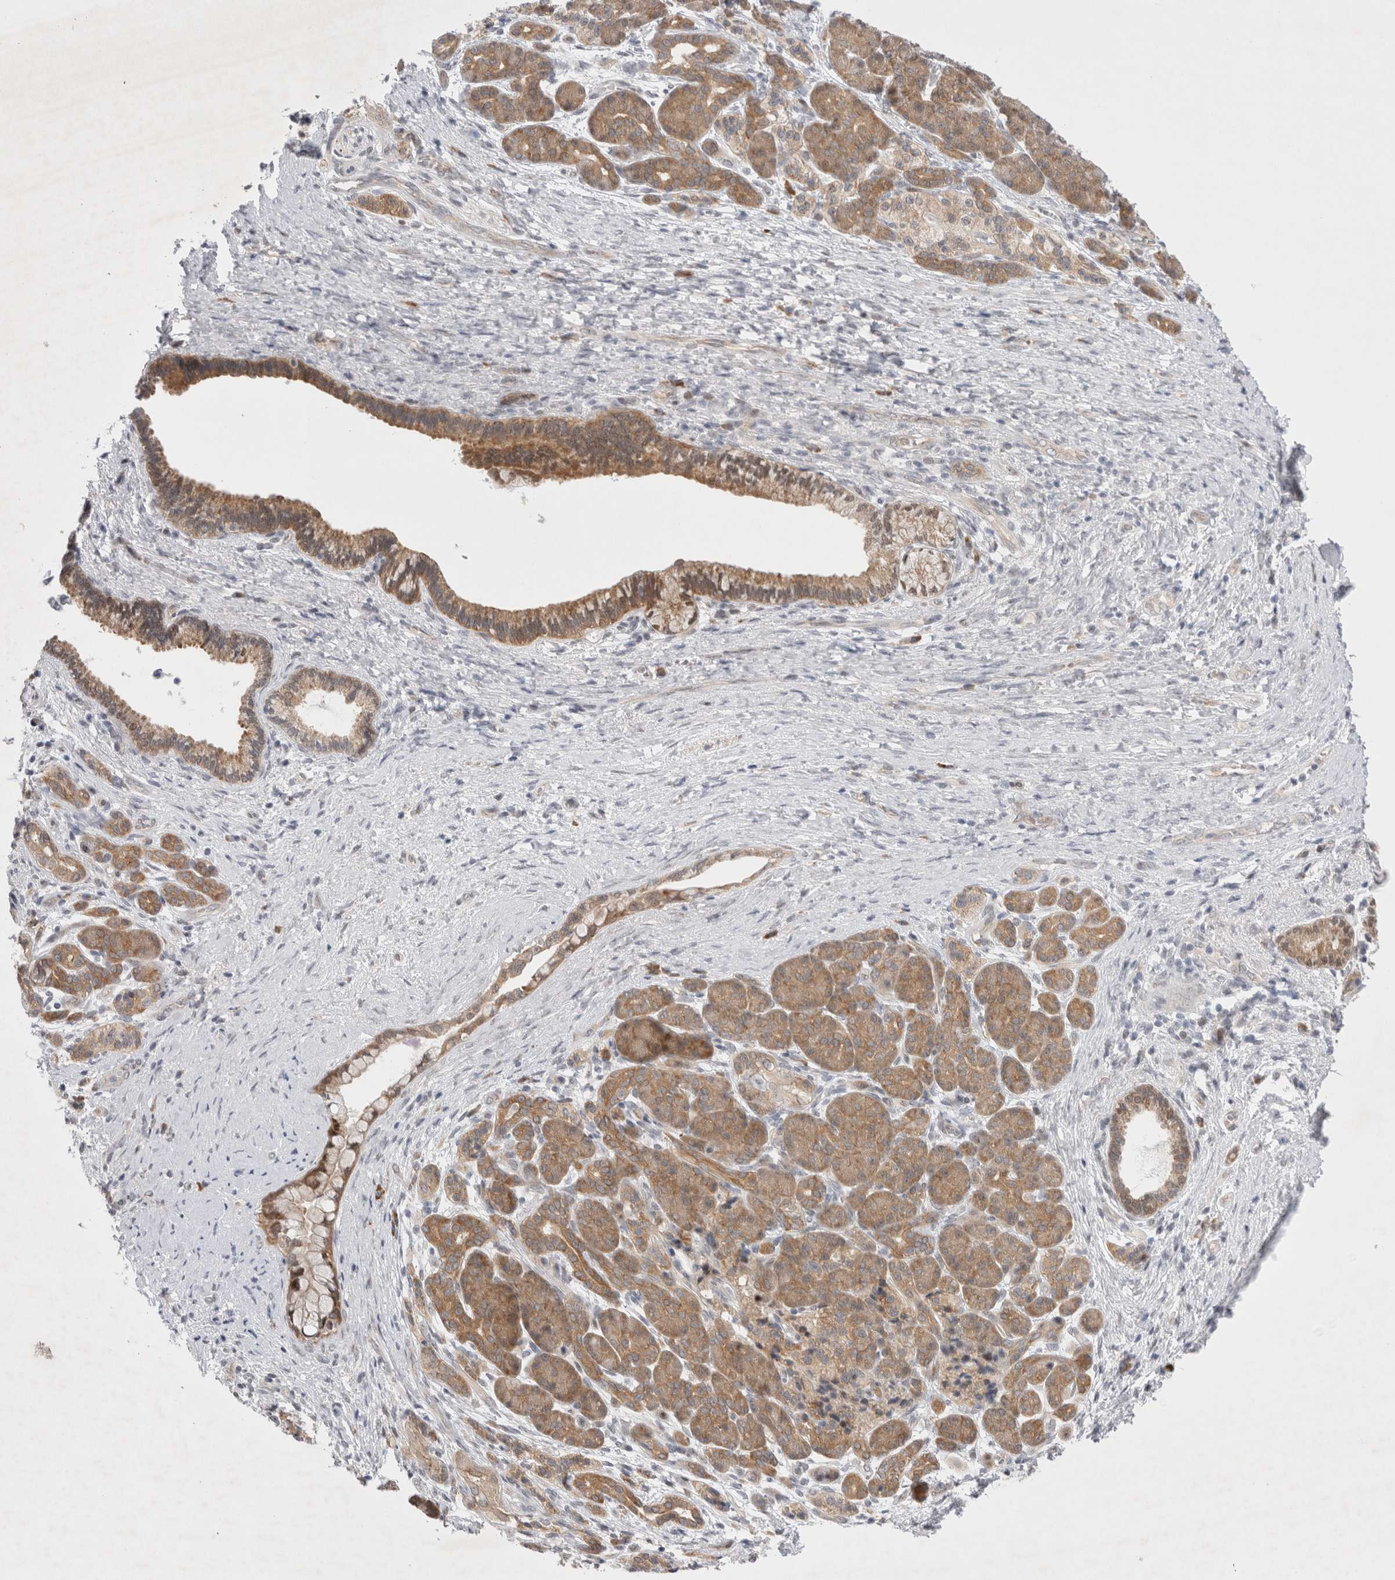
{"staining": {"intensity": "moderate", "quantity": ">75%", "location": "cytoplasmic/membranous"}, "tissue": "pancreatic cancer", "cell_type": "Tumor cells", "image_type": "cancer", "snomed": [{"axis": "morphology", "description": "Adenocarcinoma, NOS"}, {"axis": "topography", "description": "Pancreas"}], "caption": "This image shows IHC staining of human pancreatic cancer, with medium moderate cytoplasmic/membranous expression in approximately >75% of tumor cells.", "gene": "WIPF2", "patient": {"sex": "male", "age": 59}}